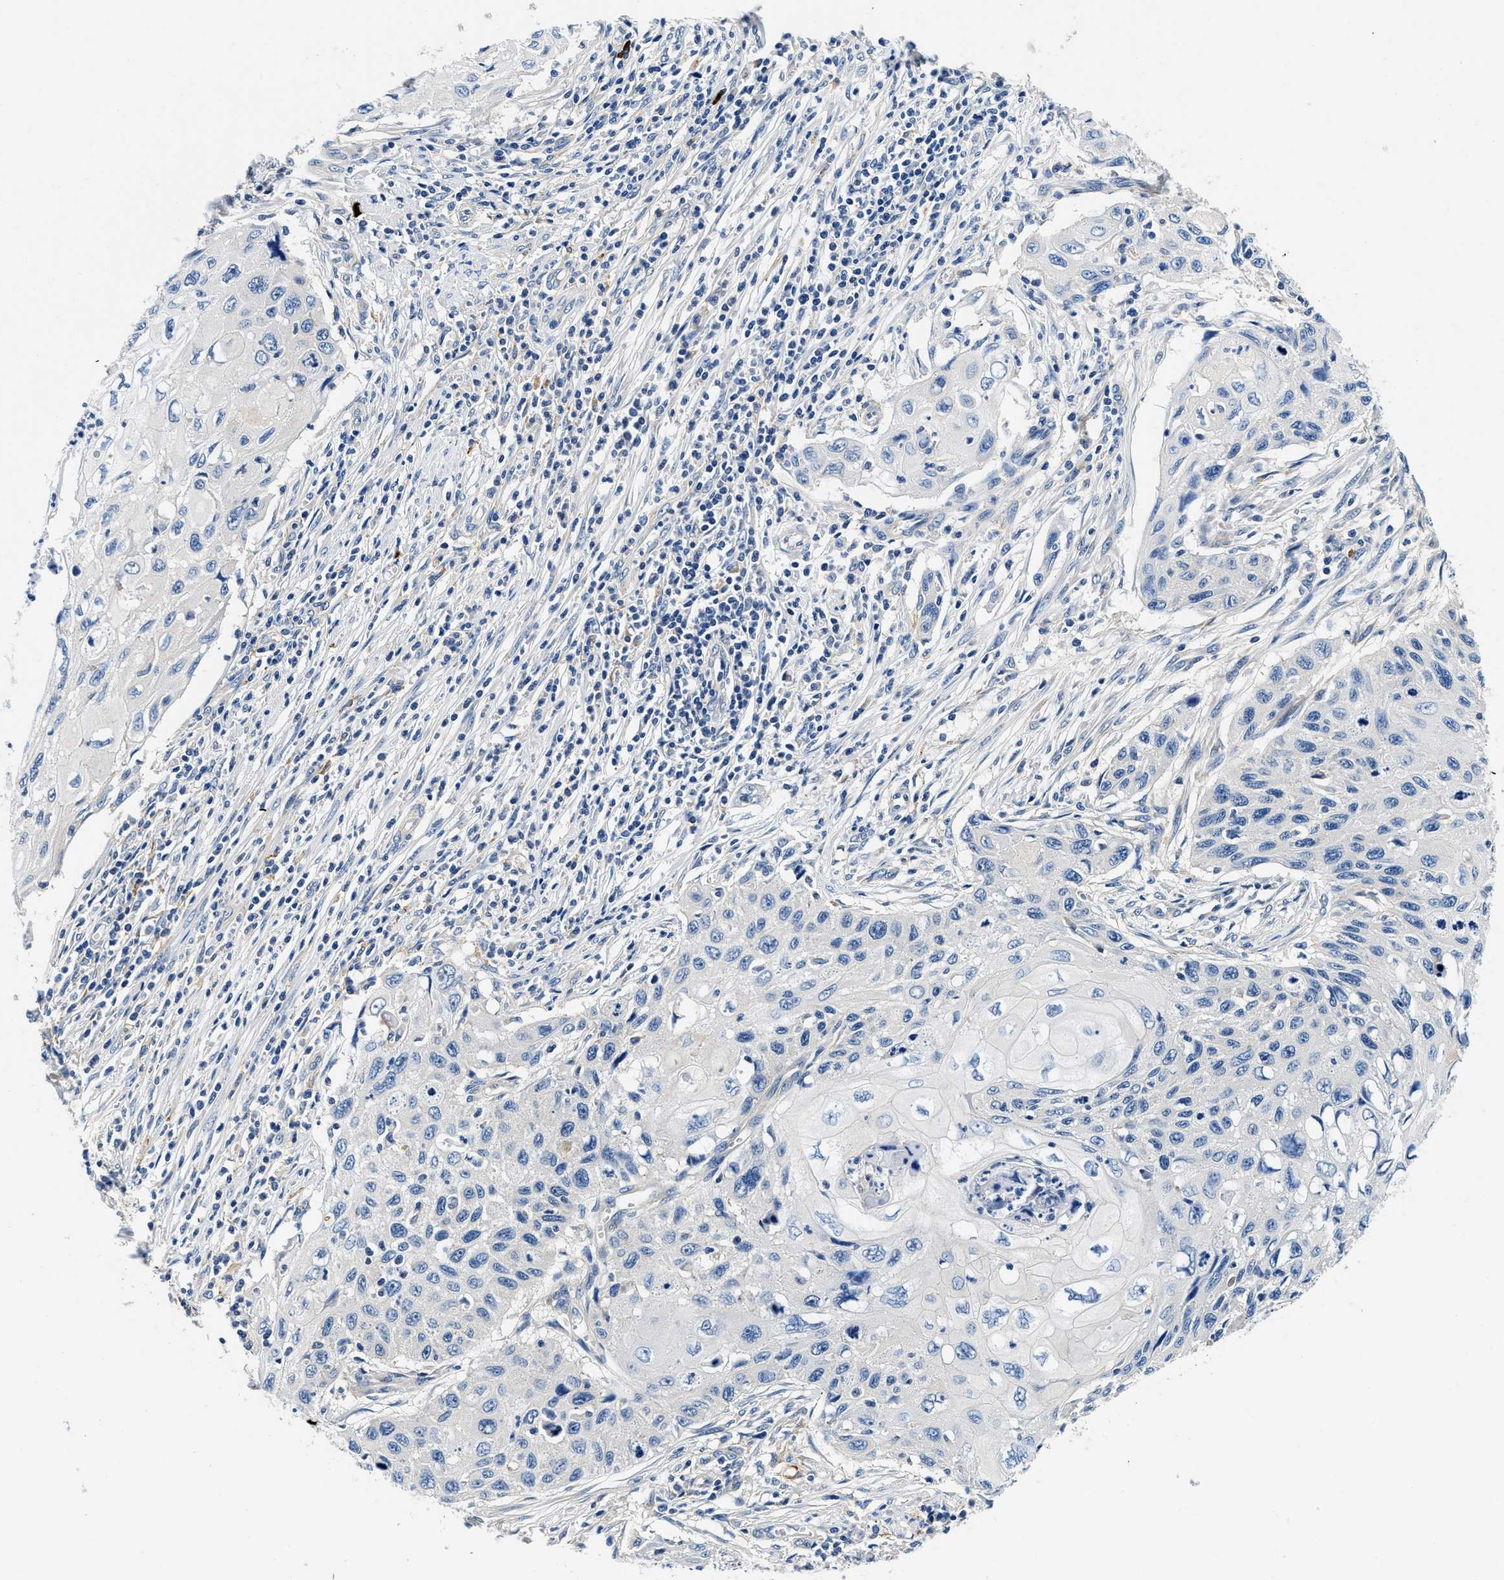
{"staining": {"intensity": "negative", "quantity": "none", "location": "none"}, "tissue": "cervical cancer", "cell_type": "Tumor cells", "image_type": "cancer", "snomed": [{"axis": "morphology", "description": "Squamous cell carcinoma, NOS"}, {"axis": "topography", "description": "Cervix"}], "caption": "Immunohistochemistry (IHC) histopathology image of cervical cancer stained for a protein (brown), which demonstrates no positivity in tumor cells.", "gene": "ZFAND3", "patient": {"sex": "female", "age": 70}}